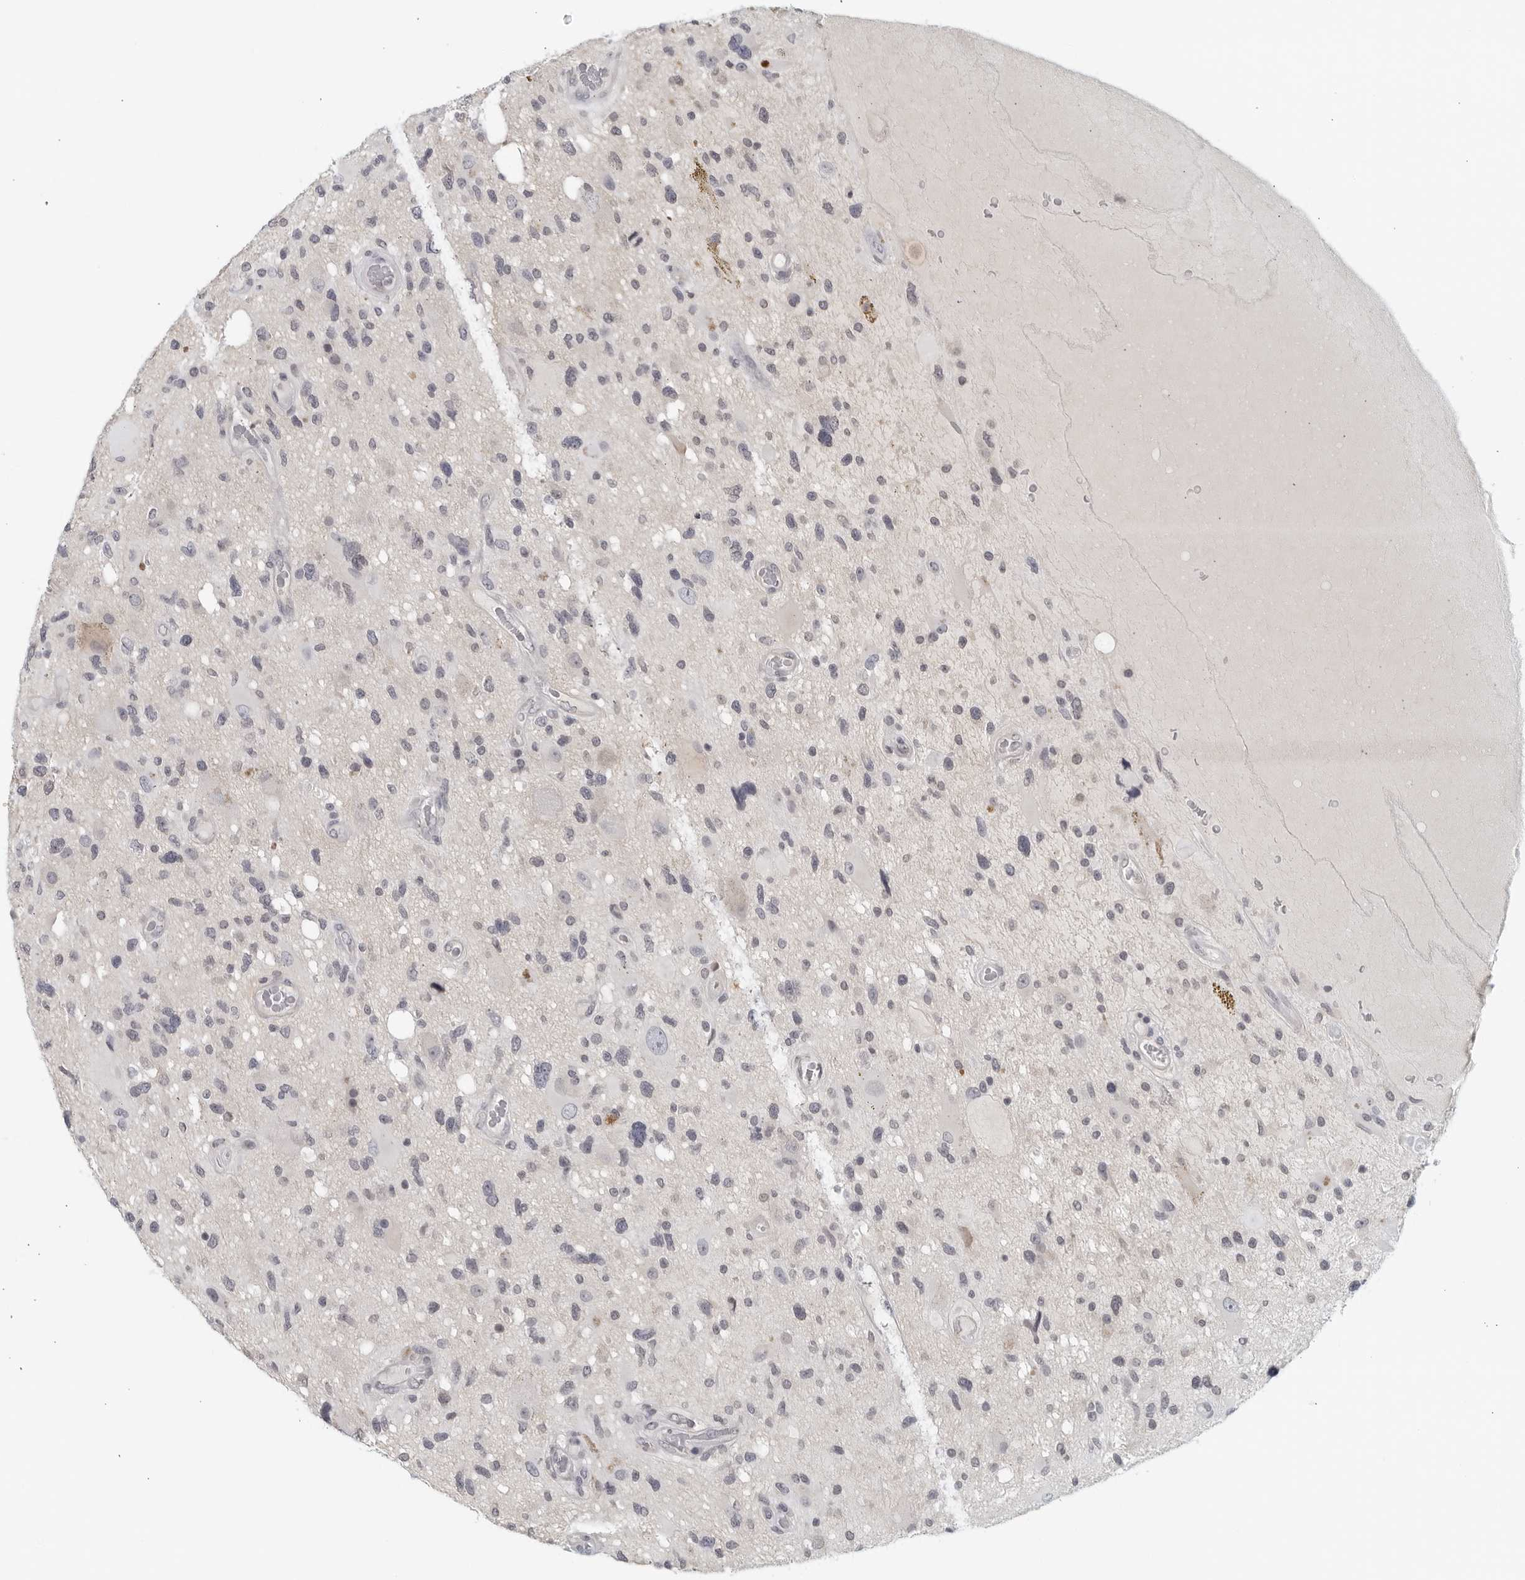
{"staining": {"intensity": "negative", "quantity": "none", "location": "none"}, "tissue": "glioma", "cell_type": "Tumor cells", "image_type": "cancer", "snomed": [{"axis": "morphology", "description": "Glioma, malignant, High grade"}, {"axis": "topography", "description": "Brain"}], "caption": "This is an immunohistochemistry (IHC) micrograph of malignant high-grade glioma. There is no expression in tumor cells.", "gene": "MATN1", "patient": {"sex": "male", "age": 33}}